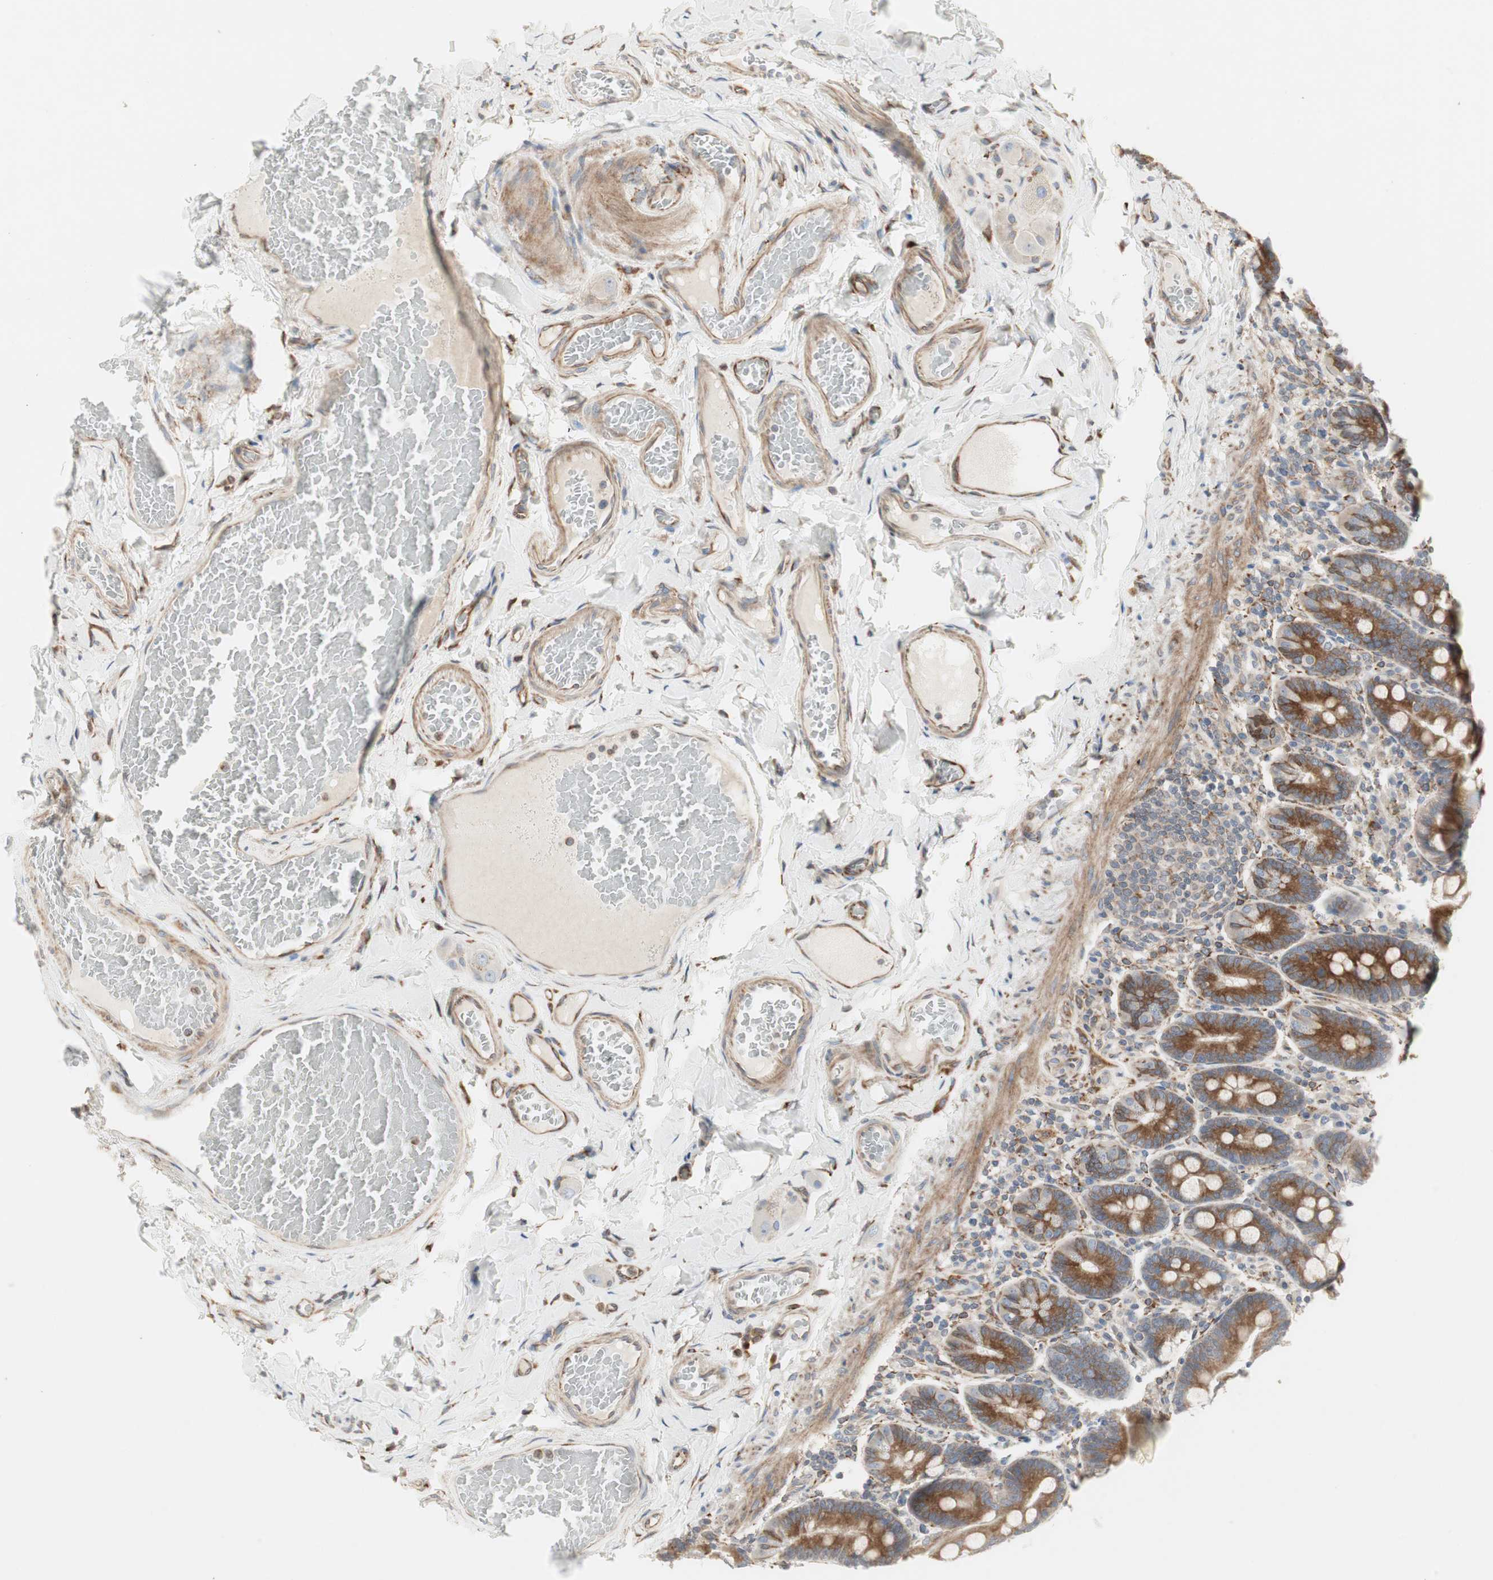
{"staining": {"intensity": "moderate", "quantity": ">75%", "location": "cytoplasmic/membranous"}, "tissue": "duodenum", "cell_type": "Glandular cells", "image_type": "normal", "snomed": [{"axis": "morphology", "description": "Normal tissue, NOS"}, {"axis": "topography", "description": "Duodenum"}], "caption": "This is a micrograph of immunohistochemistry (IHC) staining of benign duodenum, which shows moderate staining in the cytoplasmic/membranous of glandular cells.", "gene": "H6PD", "patient": {"sex": "male", "age": 66}}